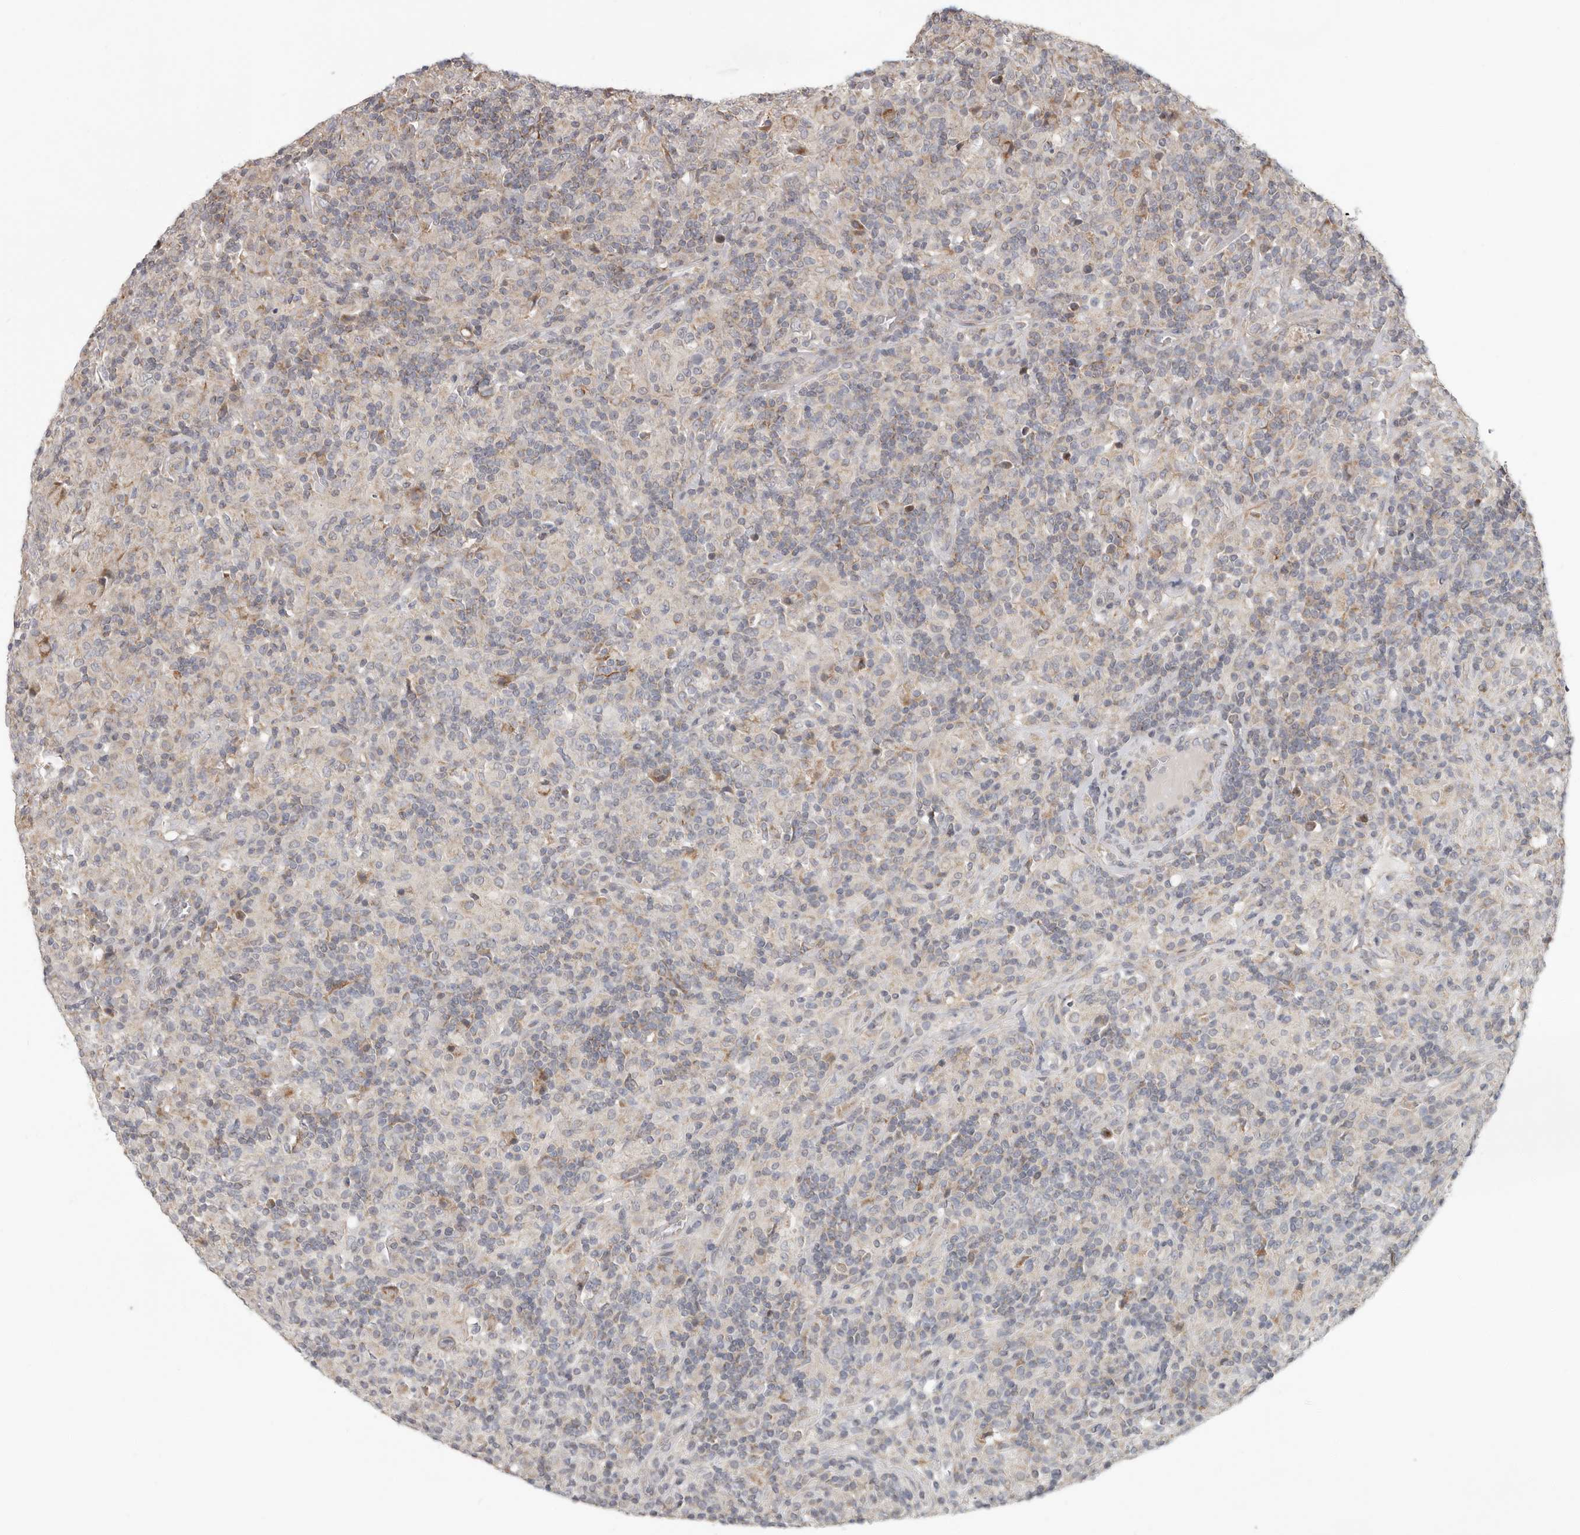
{"staining": {"intensity": "negative", "quantity": "none", "location": "none"}, "tissue": "lymphoma", "cell_type": "Tumor cells", "image_type": "cancer", "snomed": [{"axis": "morphology", "description": "Hodgkin's disease, NOS"}, {"axis": "topography", "description": "Lymph node"}], "caption": "Lymphoma was stained to show a protein in brown. There is no significant positivity in tumor cells. (Stains: DAB IHC with hematoxylin counter stain, Microscopy: brightfield microscopy at high magnification).", "gene": "UNK", "patient": {"sex": "male", "age": 70}}